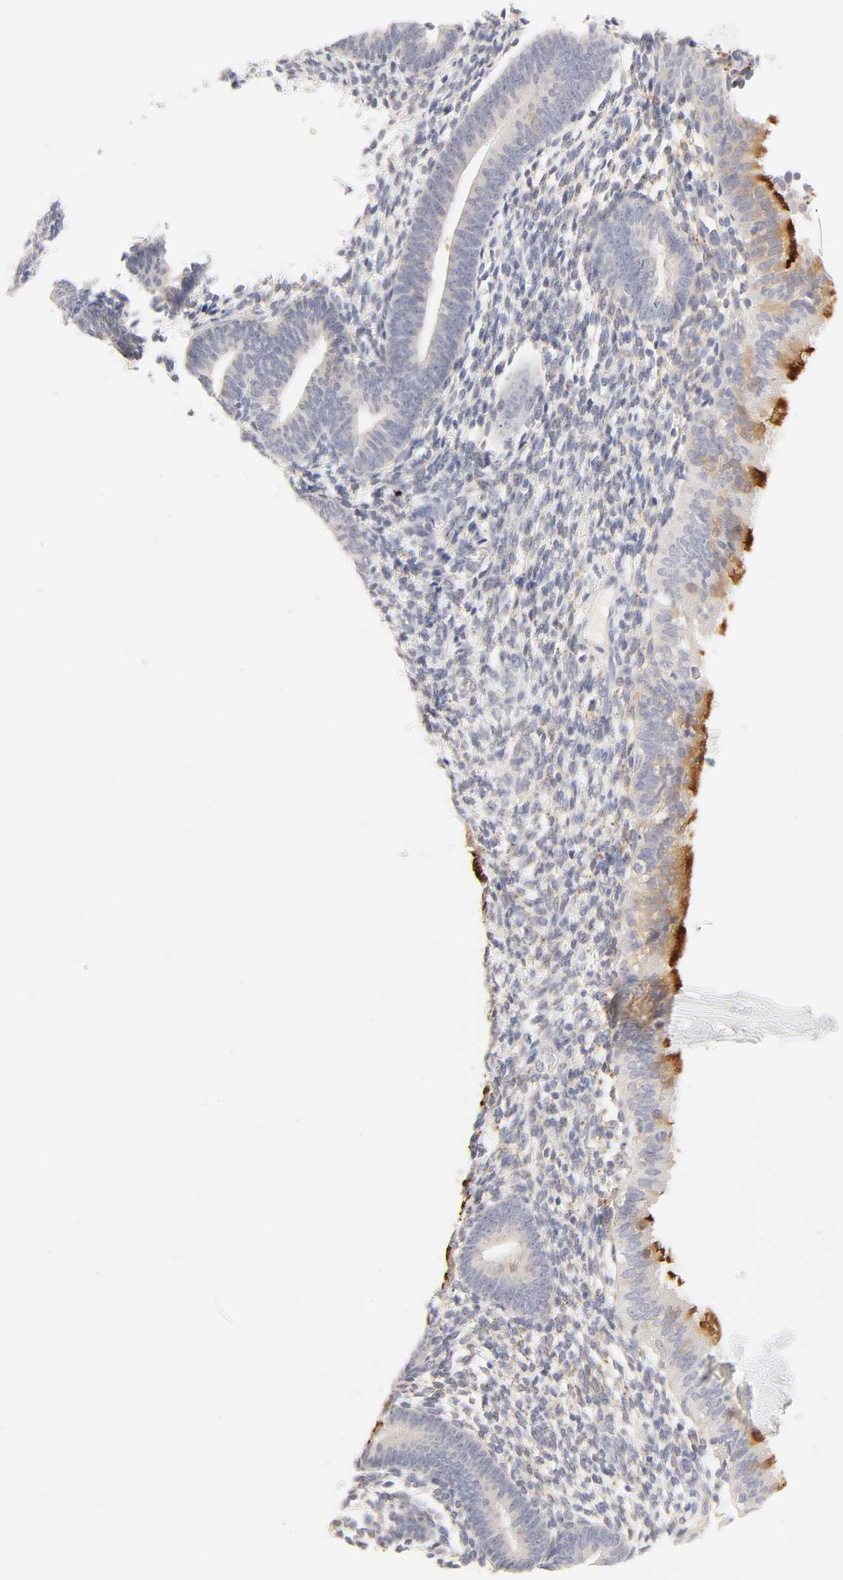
{"staining": {"intensity": "negative", "quantity": "none", "location": "none"}, "tissue": "endometrium", "cell_type": "Cells in endometrial stroma", "image_type": "normal", "snomed": [{"axis": "morphology", "description": "Normal tissue, NOS"}, {"axis": "topography", "description": "Smooth muscle"}, {"axis": "topography", "description": "Endometrium"}], "caption": "The image reveals no staining of cells in endometrial stroma in unremarkable endometrium.", "gene": "CYP4B1", "patient": {"sex": "female", "age": 57}}